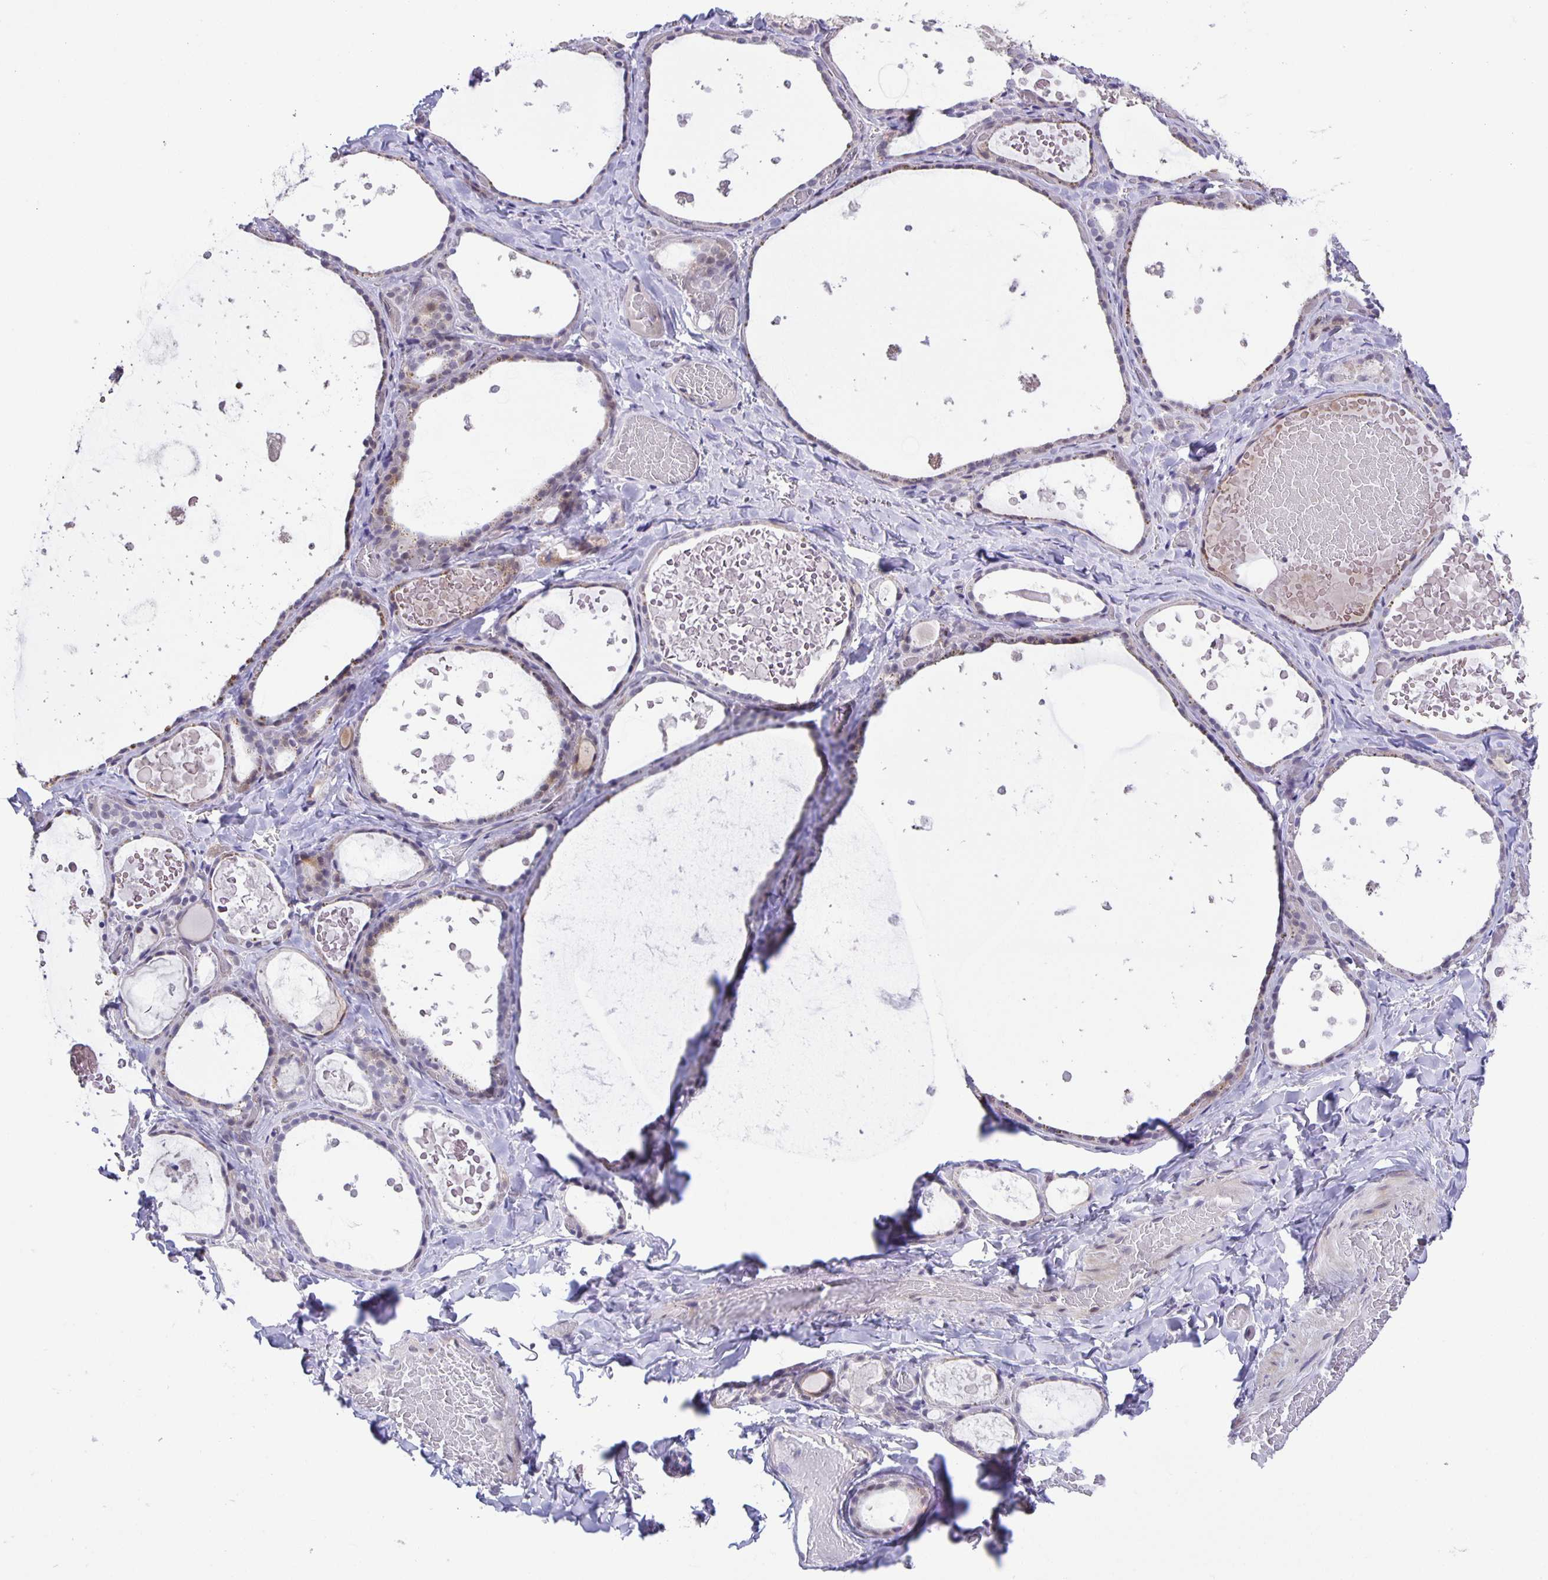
{"staining": {"intensity": "weak", "quantity": "<25%", "location": "cytoplasmic/membranous"}, "tissue": "thyroid gland", "cell_type": "Glandular cells", "image_type": "normal", "snomed": [{"axis": "morphology", "description": "Normal tissue, NOS"}, {"axis": "topography", "description": "Thyroid gland"}], "caption": "An IHC image of normal thyroid gland is shown. There is no staining in glandular cells of thyroid gland.", "gene": "PHRF1", "patient": {"sex": "female", "age": 56}}